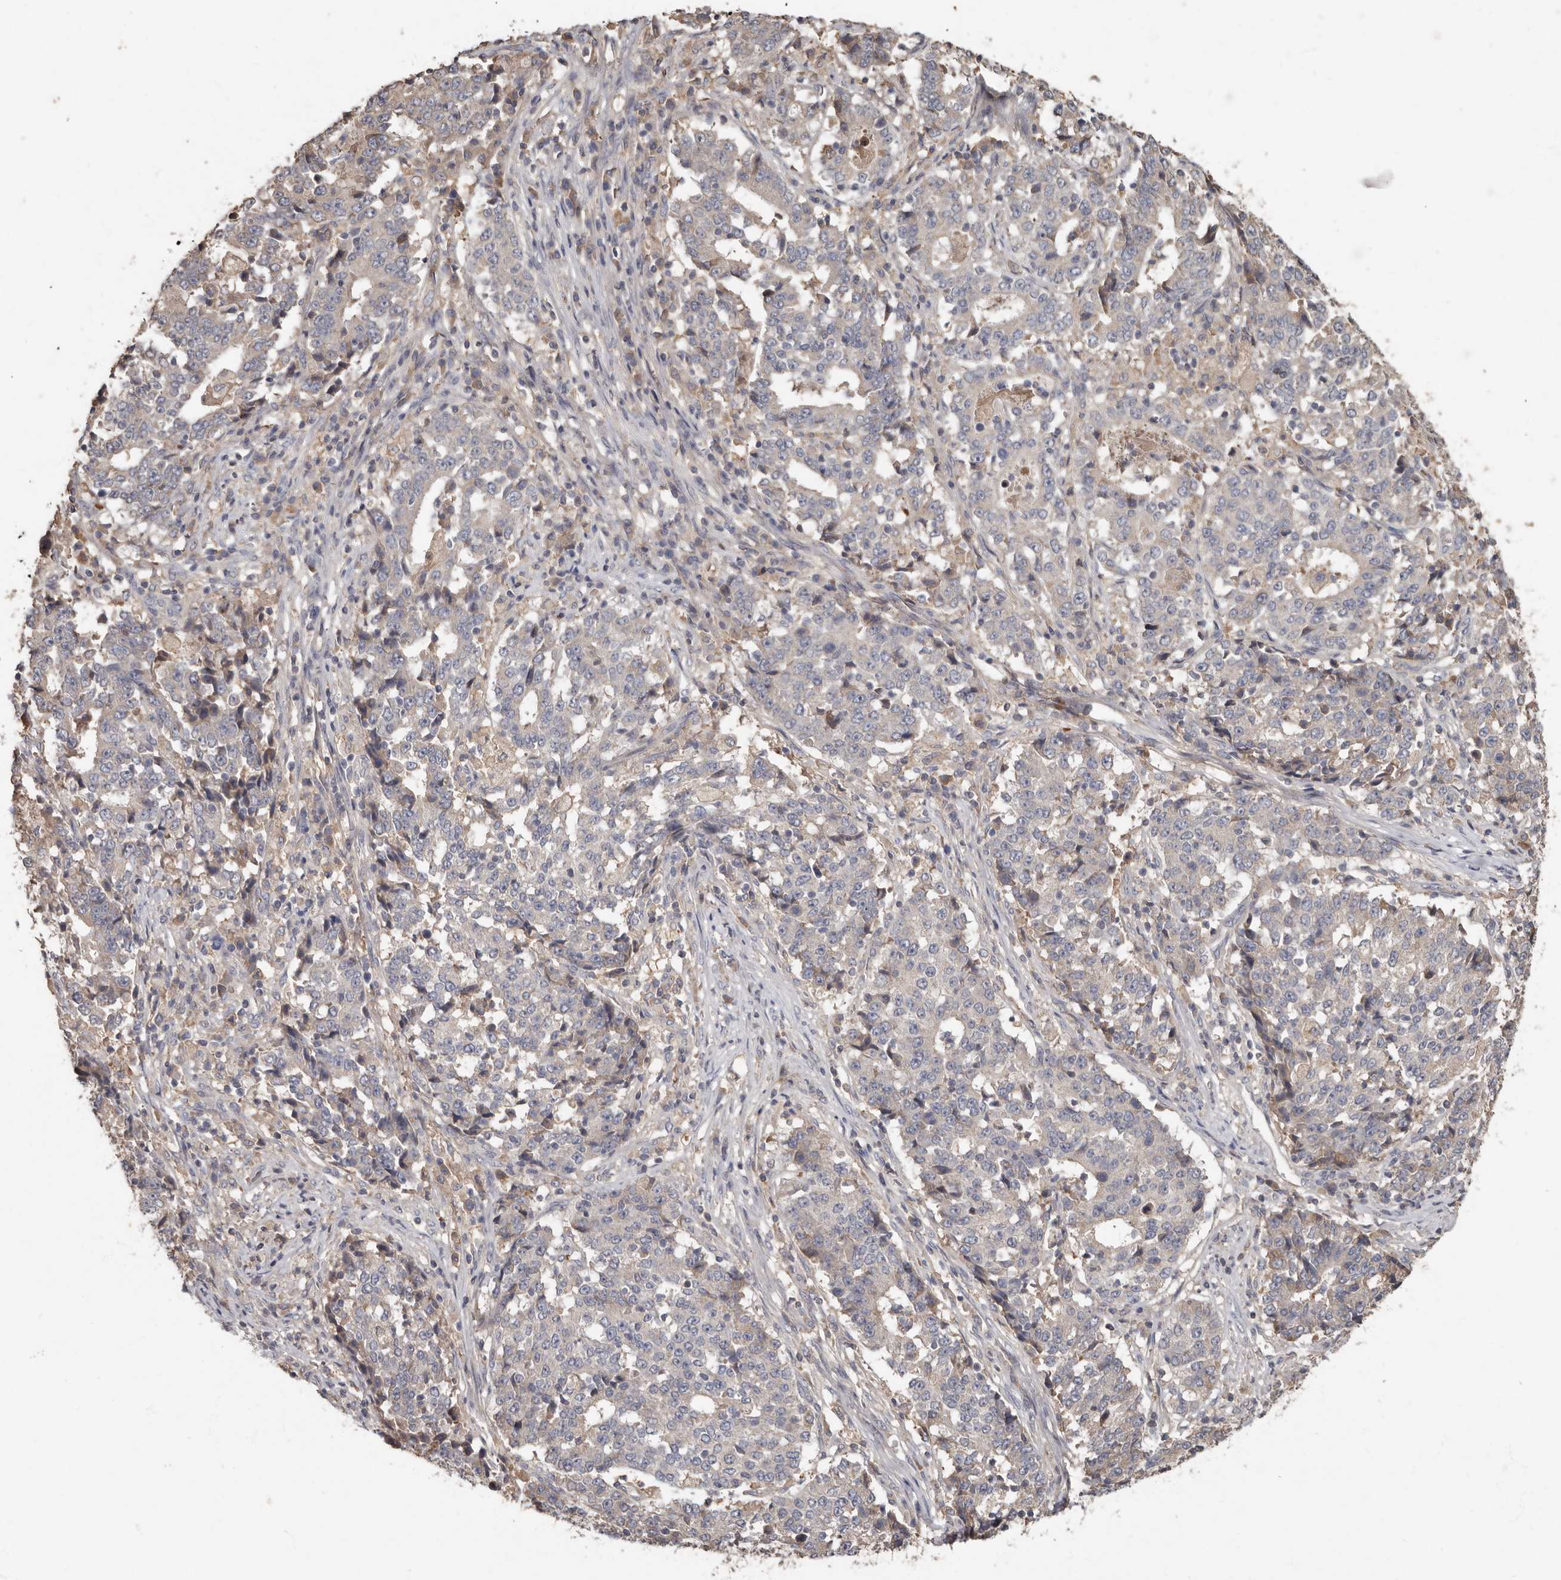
{"staining": {"intensity": "negative", "quantity": "none", "location": "none"}, "tissue": "stomach cancer", "cell_type": "Tumor cells", "image_type": "cancer", "snomed": [{"axis": "morphology", "description": "Adenocarcinoma, NOS"}, {"axis": "topography", "description": "Stomach"}], "caption": "The immunohistochemistry micrograph has no significant expression in tumor cells of adenocarcinoma (stomach) tissue. The staining is performed using DAB brown chromogen with nuclei counter-stained in using hematoxylin.", "gene": "KIF26B", "patient": {"sex": "male", "age": 59}}